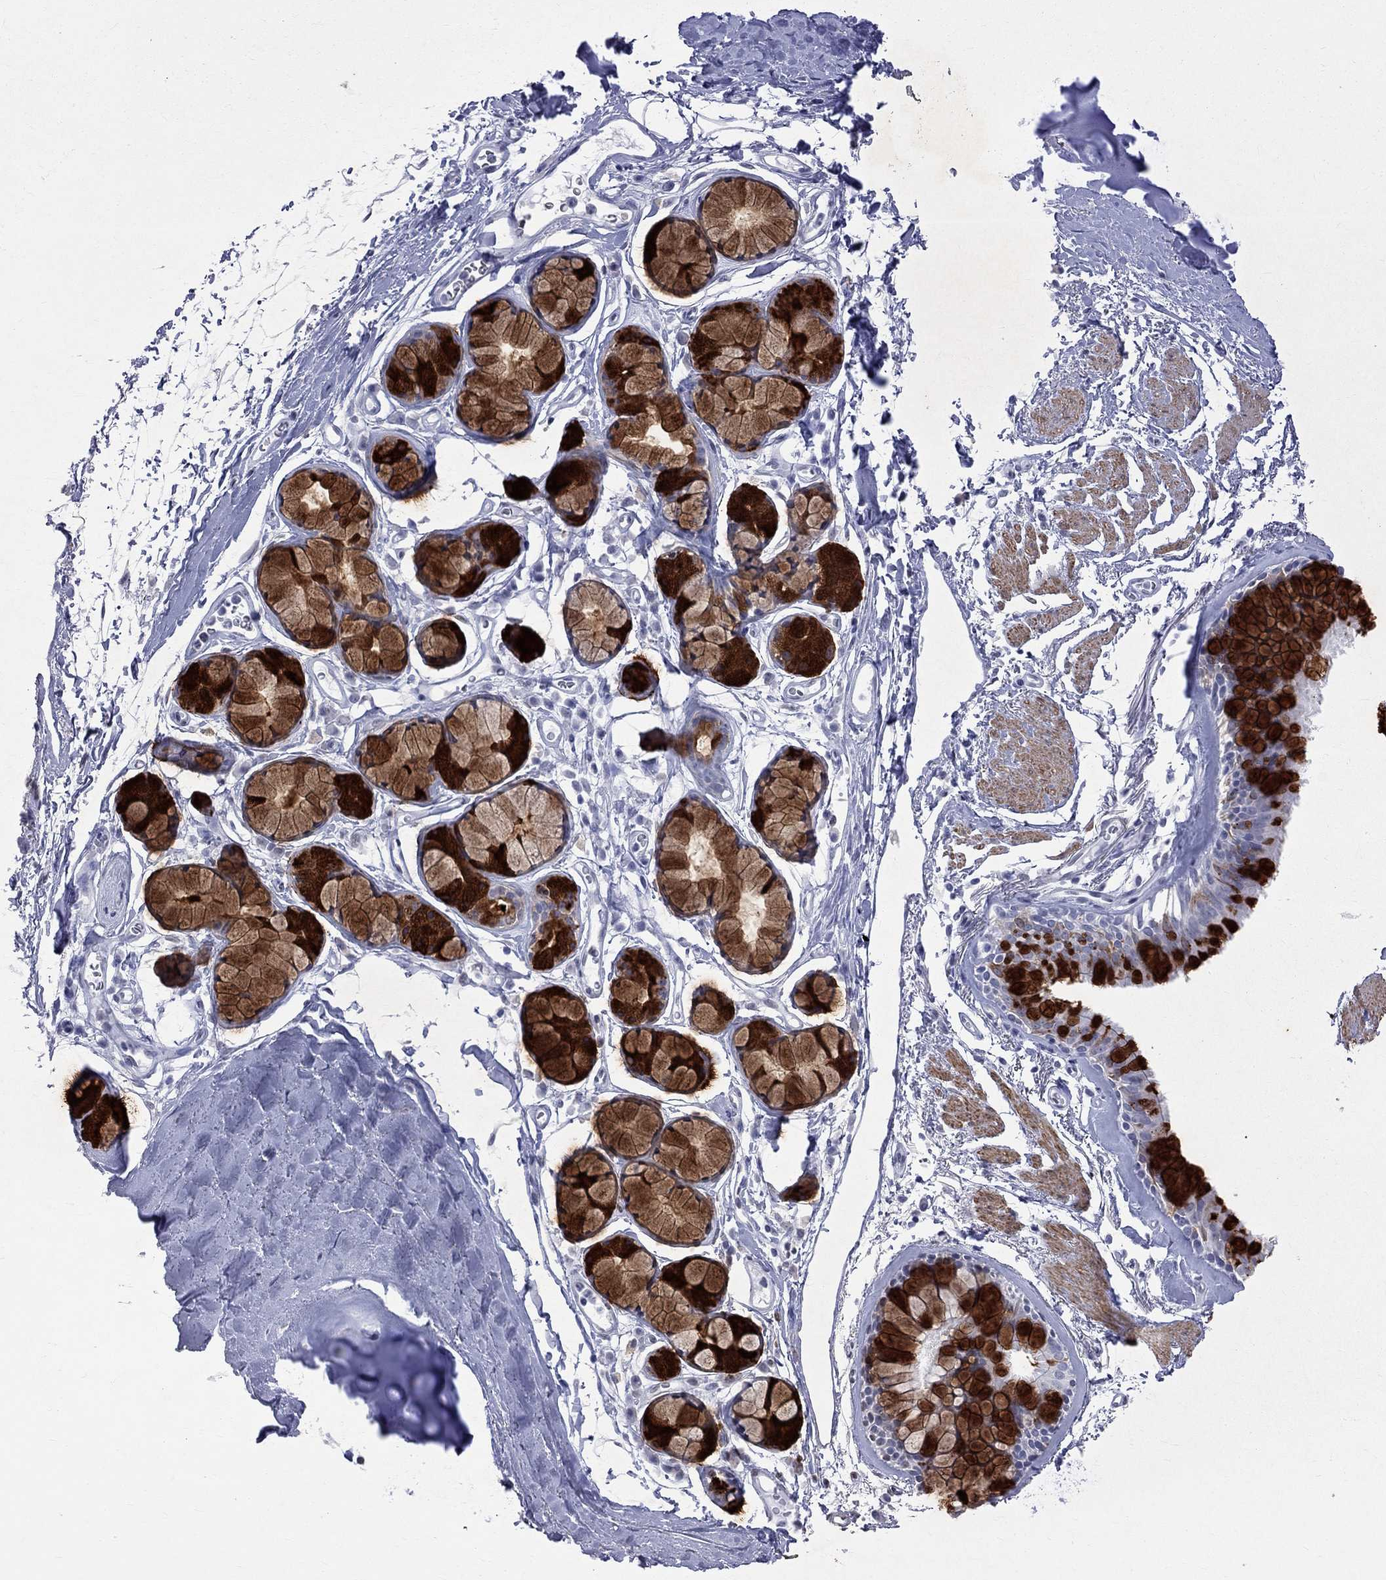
{"staining": {"intensity": "strong", "quantity": "25%-75%", "location": "cytoplasmic/membranous"}, "tissue": "bronchus", "cell_type": "Respiratory epithelial cells", "image_type": "normal", "snomed": [{"axis": "morphology", "description": "Normal tissue, NOS"}, {"axis": "morphology", "description": "Squamous cell carcinoma, NOS"}, {"axis": "topography", "description": "Cartilage tissue"}, {"axis": "topography", "description": "Bronchus"}], "caption": "Human bronchus stained for a protein (brown) reveals strong cytoplasmic/membranous positive staining in about 25%-75% of respiratory epithelial cells.", "gene": "BPIFB1", "patient": {"sex": "male", "age": 72}}